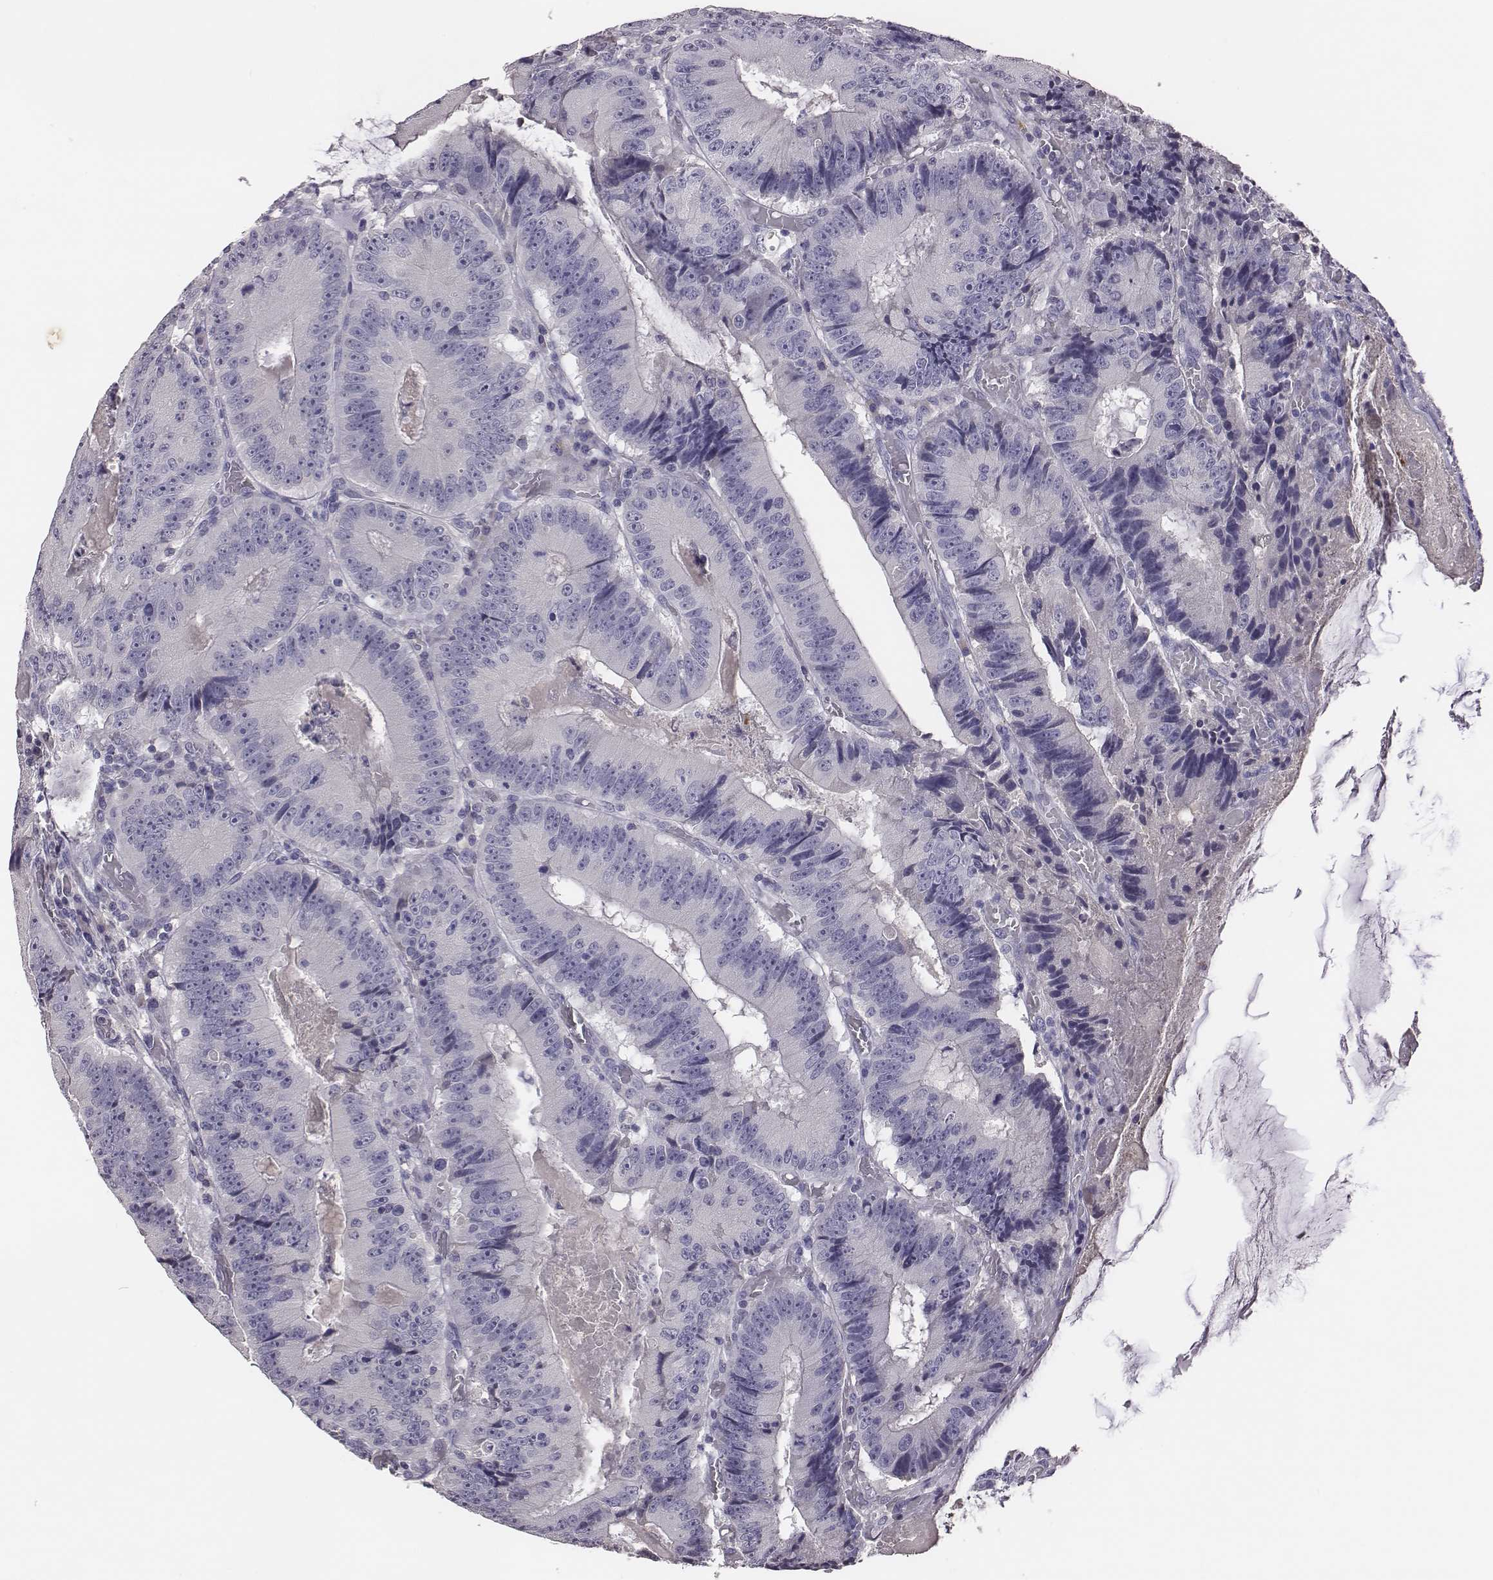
{"staining": {"intensity": "negative", "quantity": "none", "location": "none"}, "tissue": "colorectal cancer", "cell_type": "Tumor cells", "image_type": "cancer", "snomed": [{"axis": "morphology", "description": "Adenocarcinoma, NOS"}, {"axis": "topography", "description": "Colon"}], "caption": "This is an immunohistochemistry (IHC) histopathology image of human colorectal cancer. There is no positivity in tumor cells.", "gene": "EN1", "patient": {"sex": "female", "age": 86}}